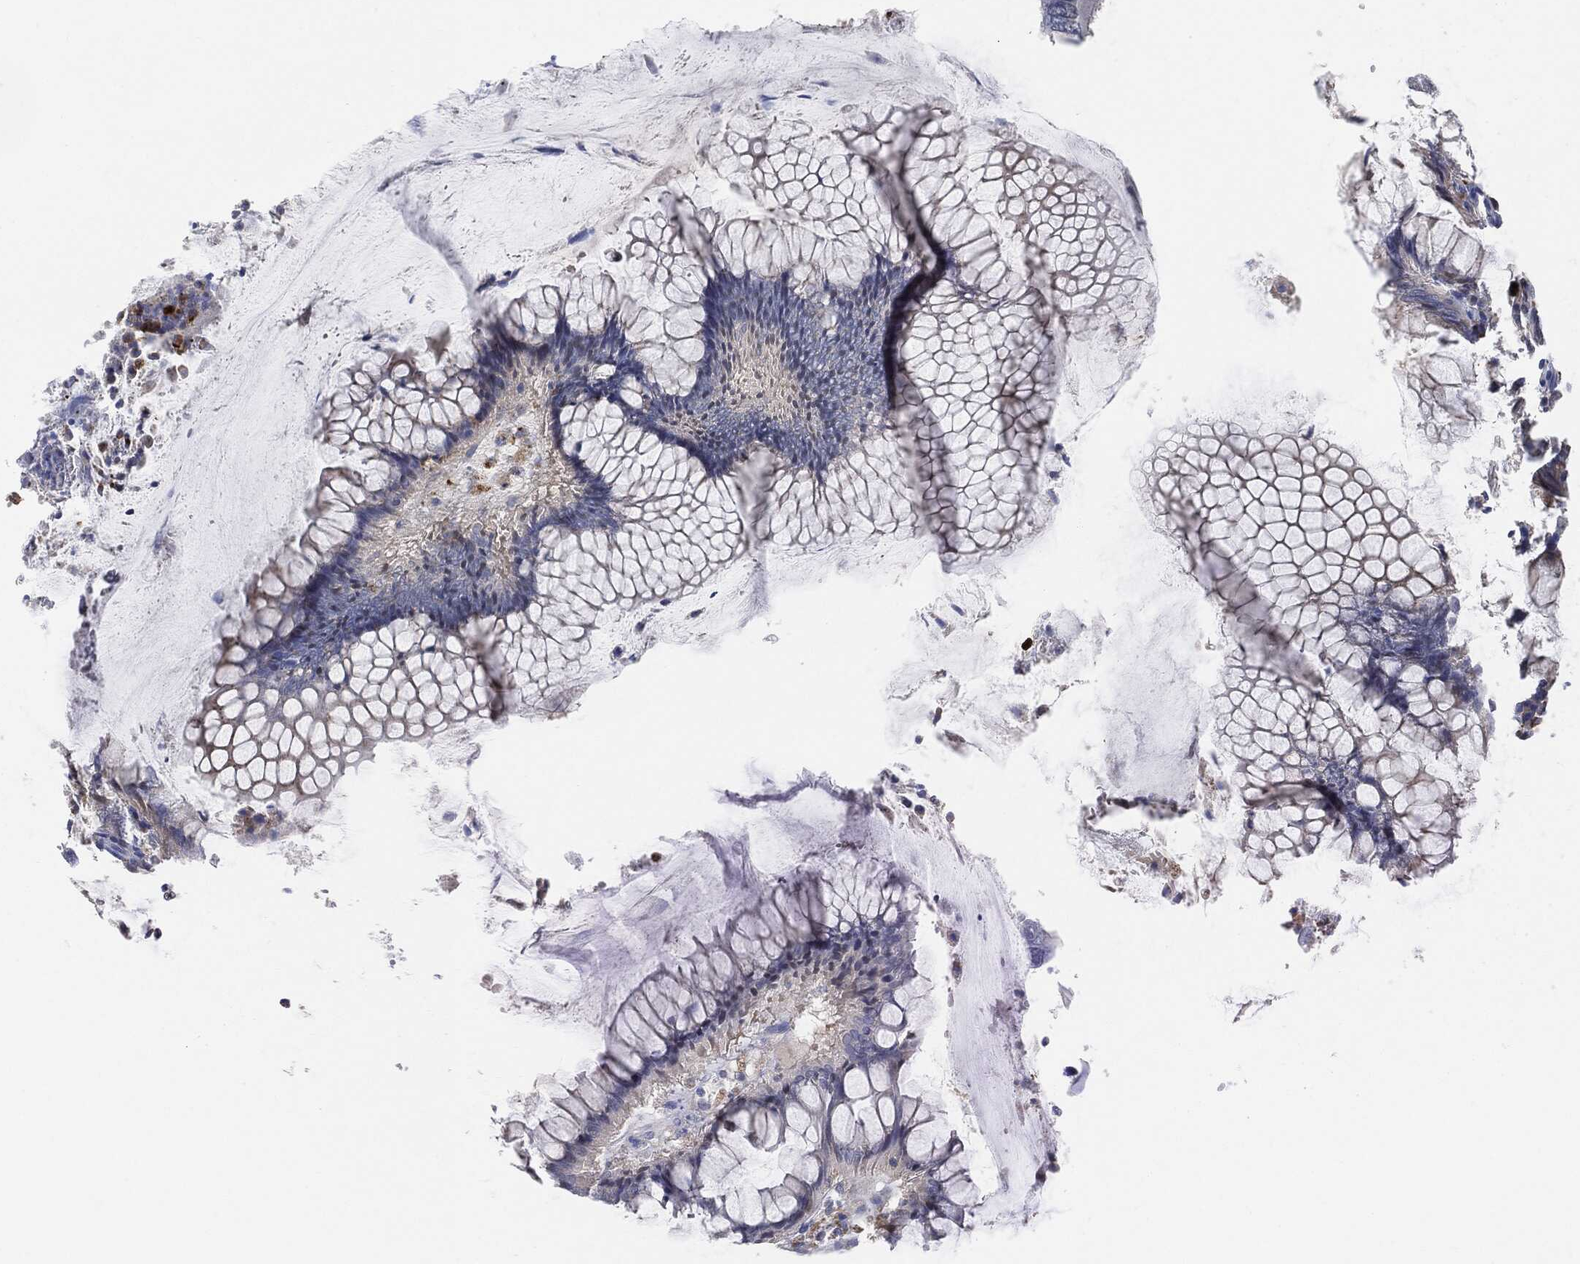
{"staining": {"intensity": "negative", "quantity": "none", "location": "none"}, "tissue": "colorectal cancer", "cell_type": "Tumor cells", "image_type": "cancer", "snomed": [{"axis": "morphology", "description": "Adenocarcinoma, NOS"}, {"axis": "topography", "description": "Colon"}], "caption": "Immunohistochemistry (IHC) of human adenocarcinoma (colorectal) displays no positivity in tumor cells. Nuclei are stained in blue.", "gene": "VSIG4", "patient": {"sex": "female", "age": 67}}